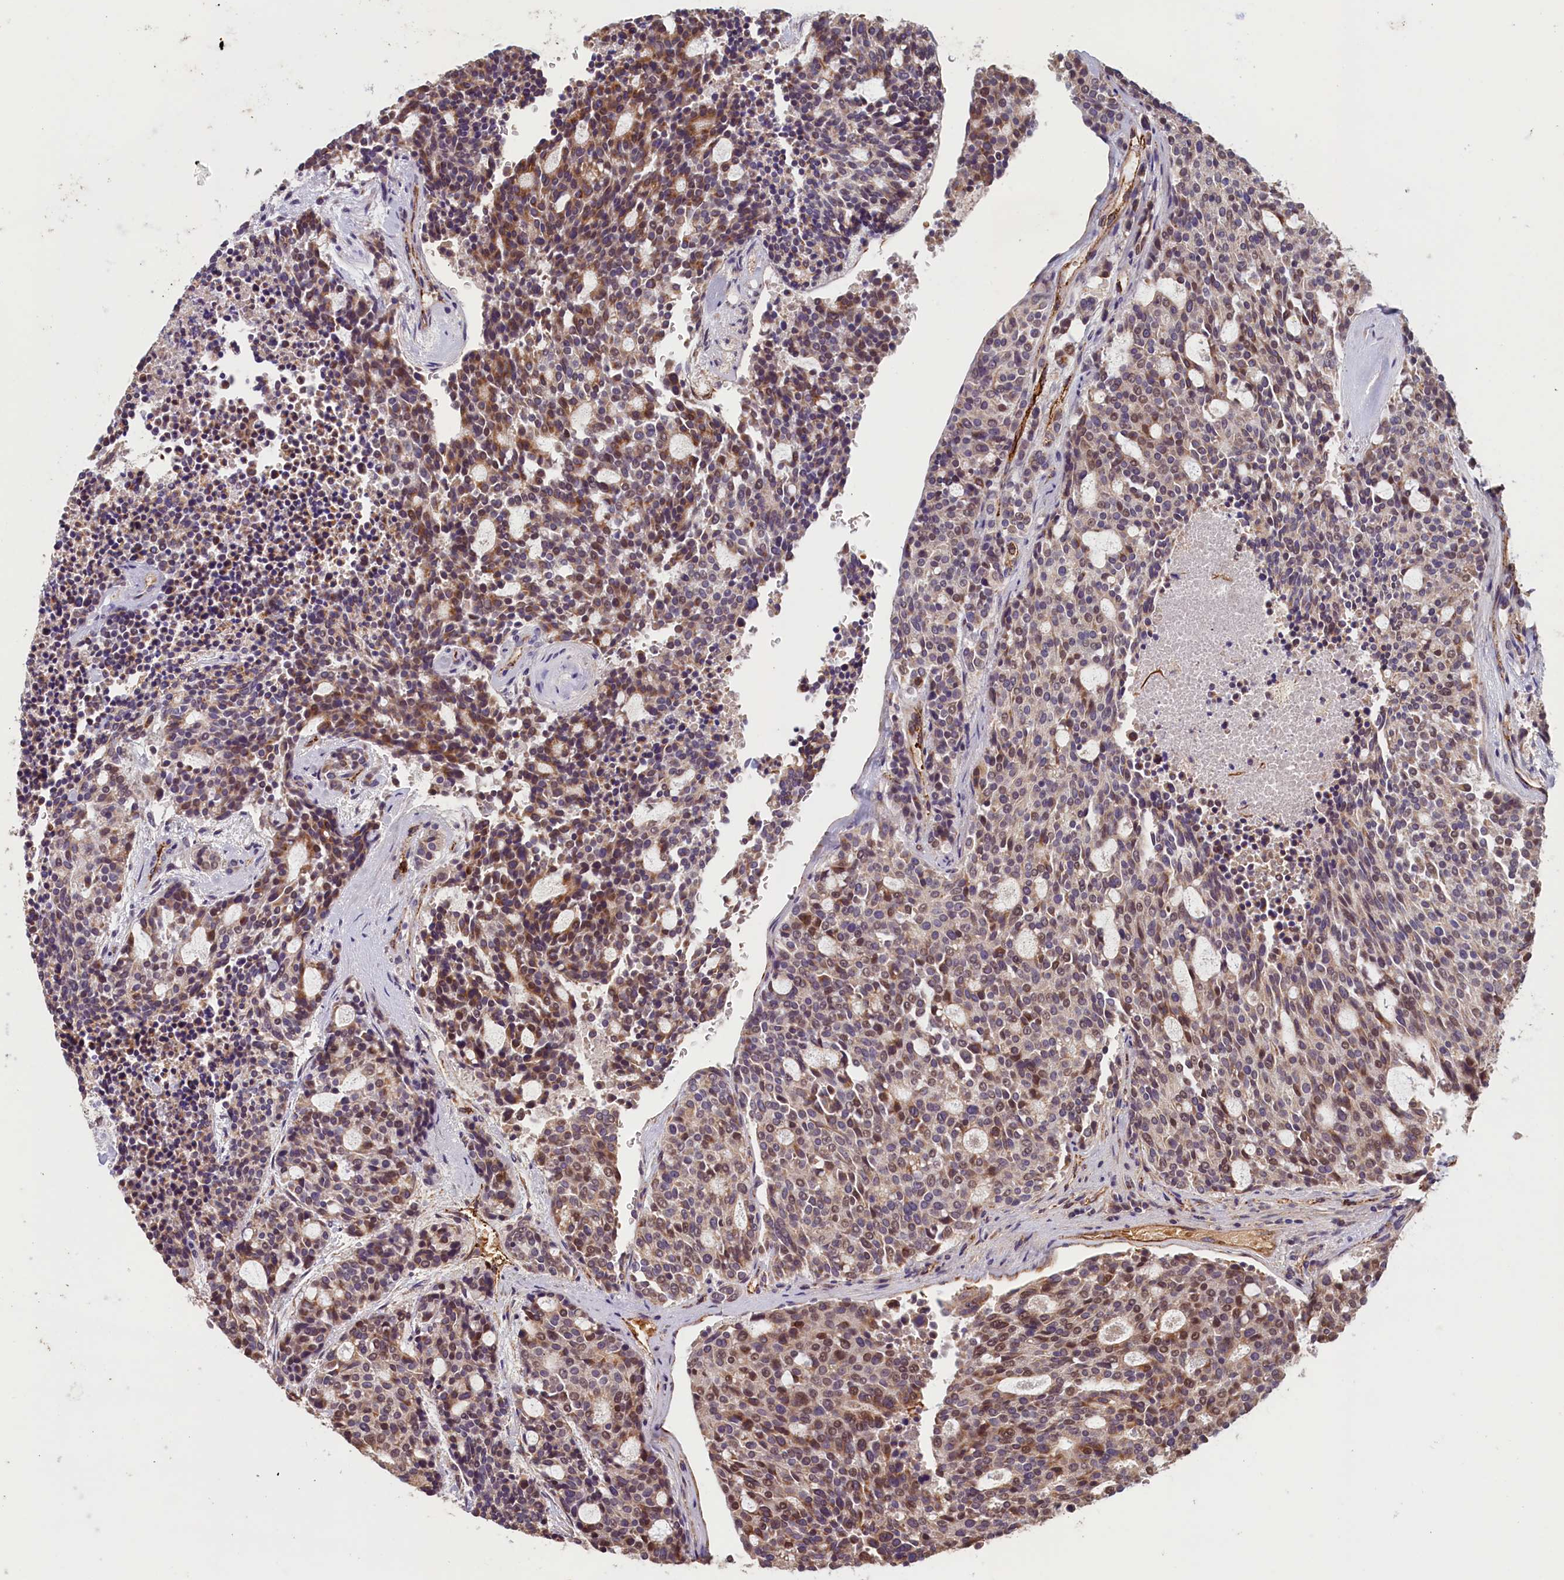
{"staining": {"intensity": "moderate", "quantity": "25%-75%", "location": "cytoplasmic/membranous"}, "tissue": "carcinoid", "cell_type": "Tumor cells", "image_type": "cancer", "snomed": [{"axis": "morphology", "description": "Carcinoid, malignant, NOS"}, {"axis": "topography", "description": "Pancreas"}], "caption": "High-power microscopy captured an immunohistochemistry micrograph of carcinoid, revealing moderate cytoplasmic/membranous staining in approximately 25%-75% of tumor cells.", "gene": "ACSBG1", "patient": {"sex": "female", "age": 54}}